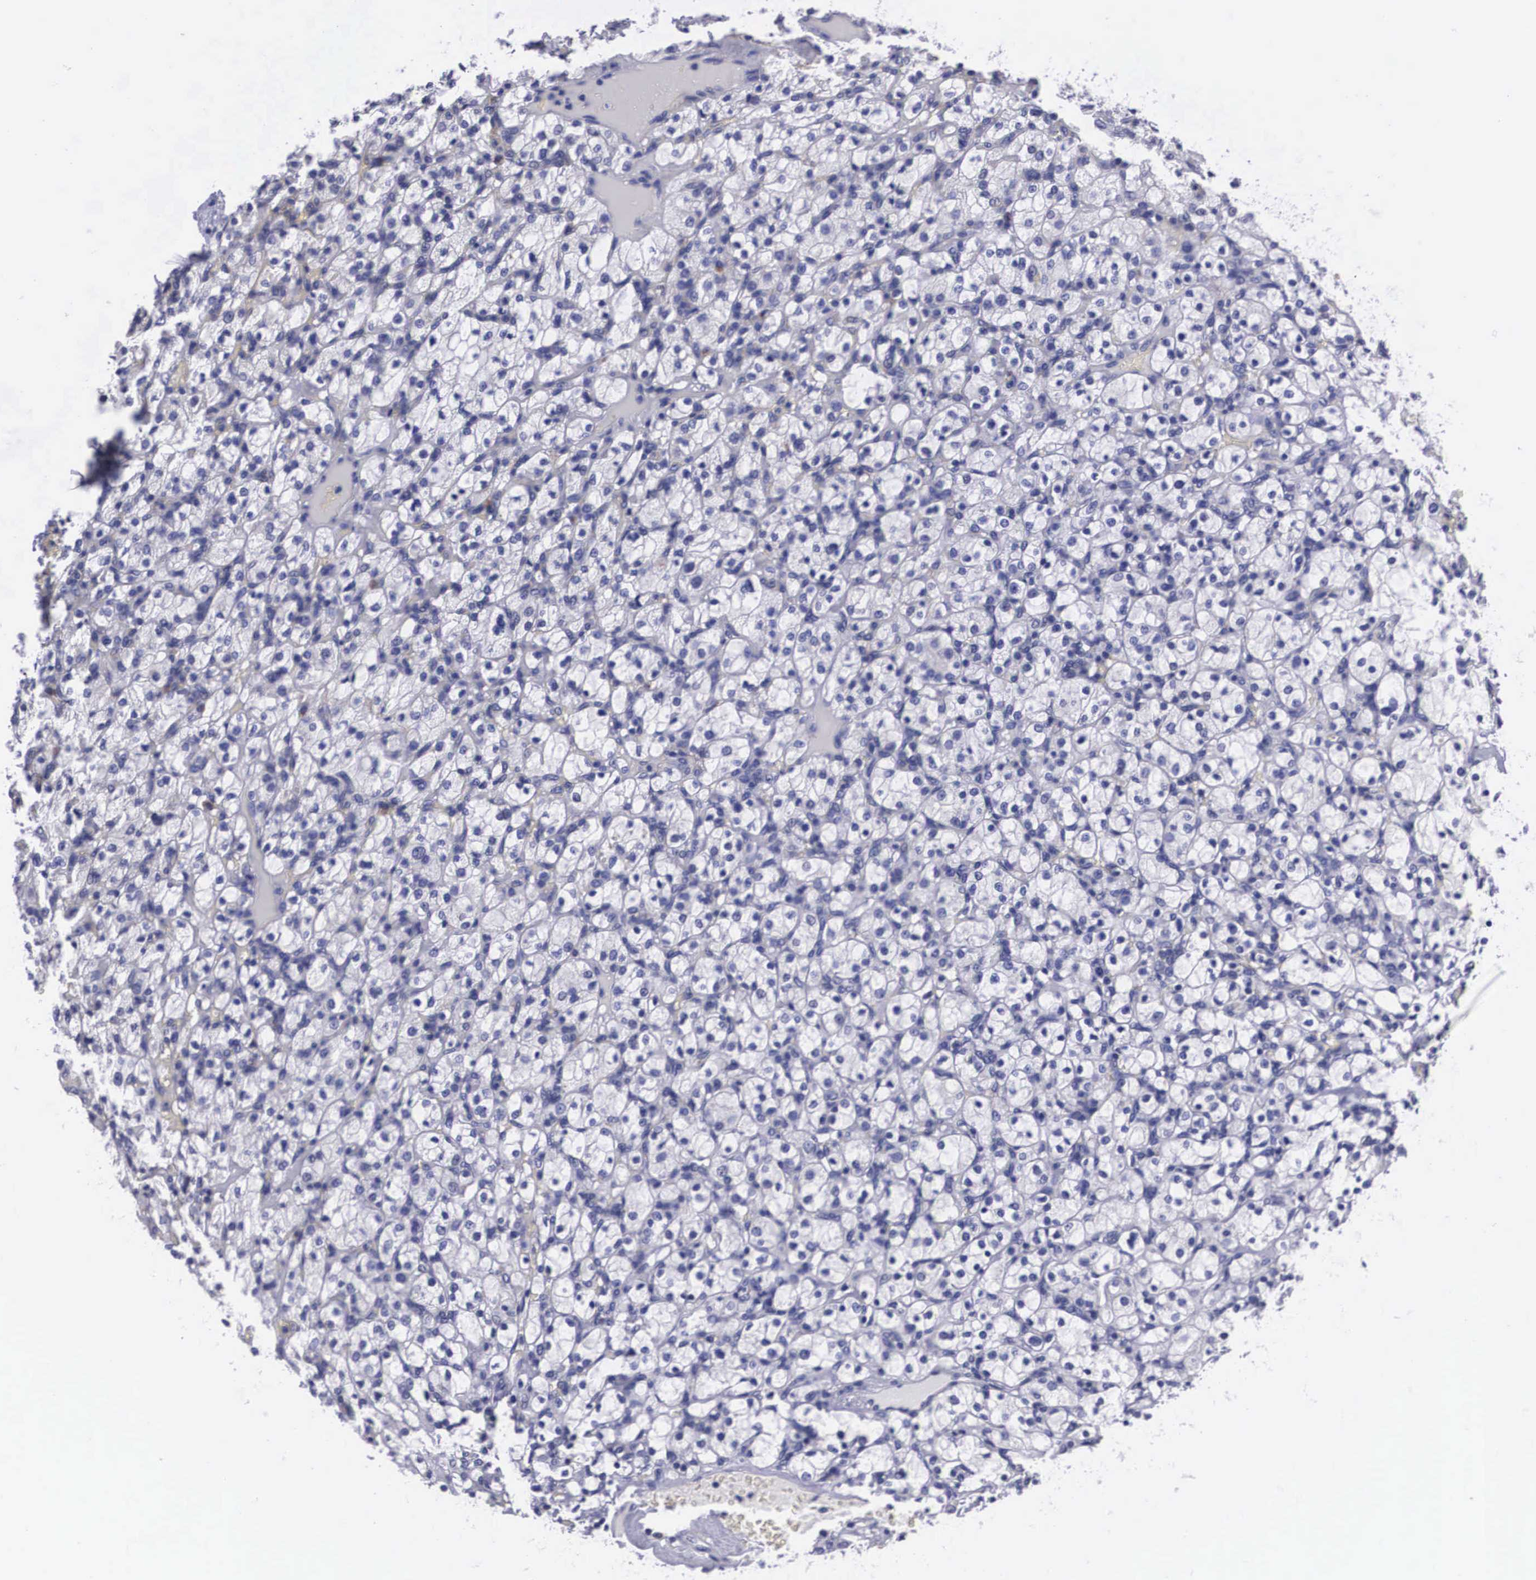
{"staining": {"intensity": "negative", "quantity": "none", "location": "none"}, "tissue": "renal cancer", "cell_type": "Tumor cells", "image_type": "cancer", "snomed": [{"axis": "morphology", "description": "Adenocarcinoma, NOS"}, {"axis": "topography", "description": "Kidney"}], "caption": "Human renal adenocarcinoma stained for a protein using immunohistochemistry demonstrates no staining in tumor cells.", "gene": "CRELD2", "patient": {"sex": "female", "age": 83}}